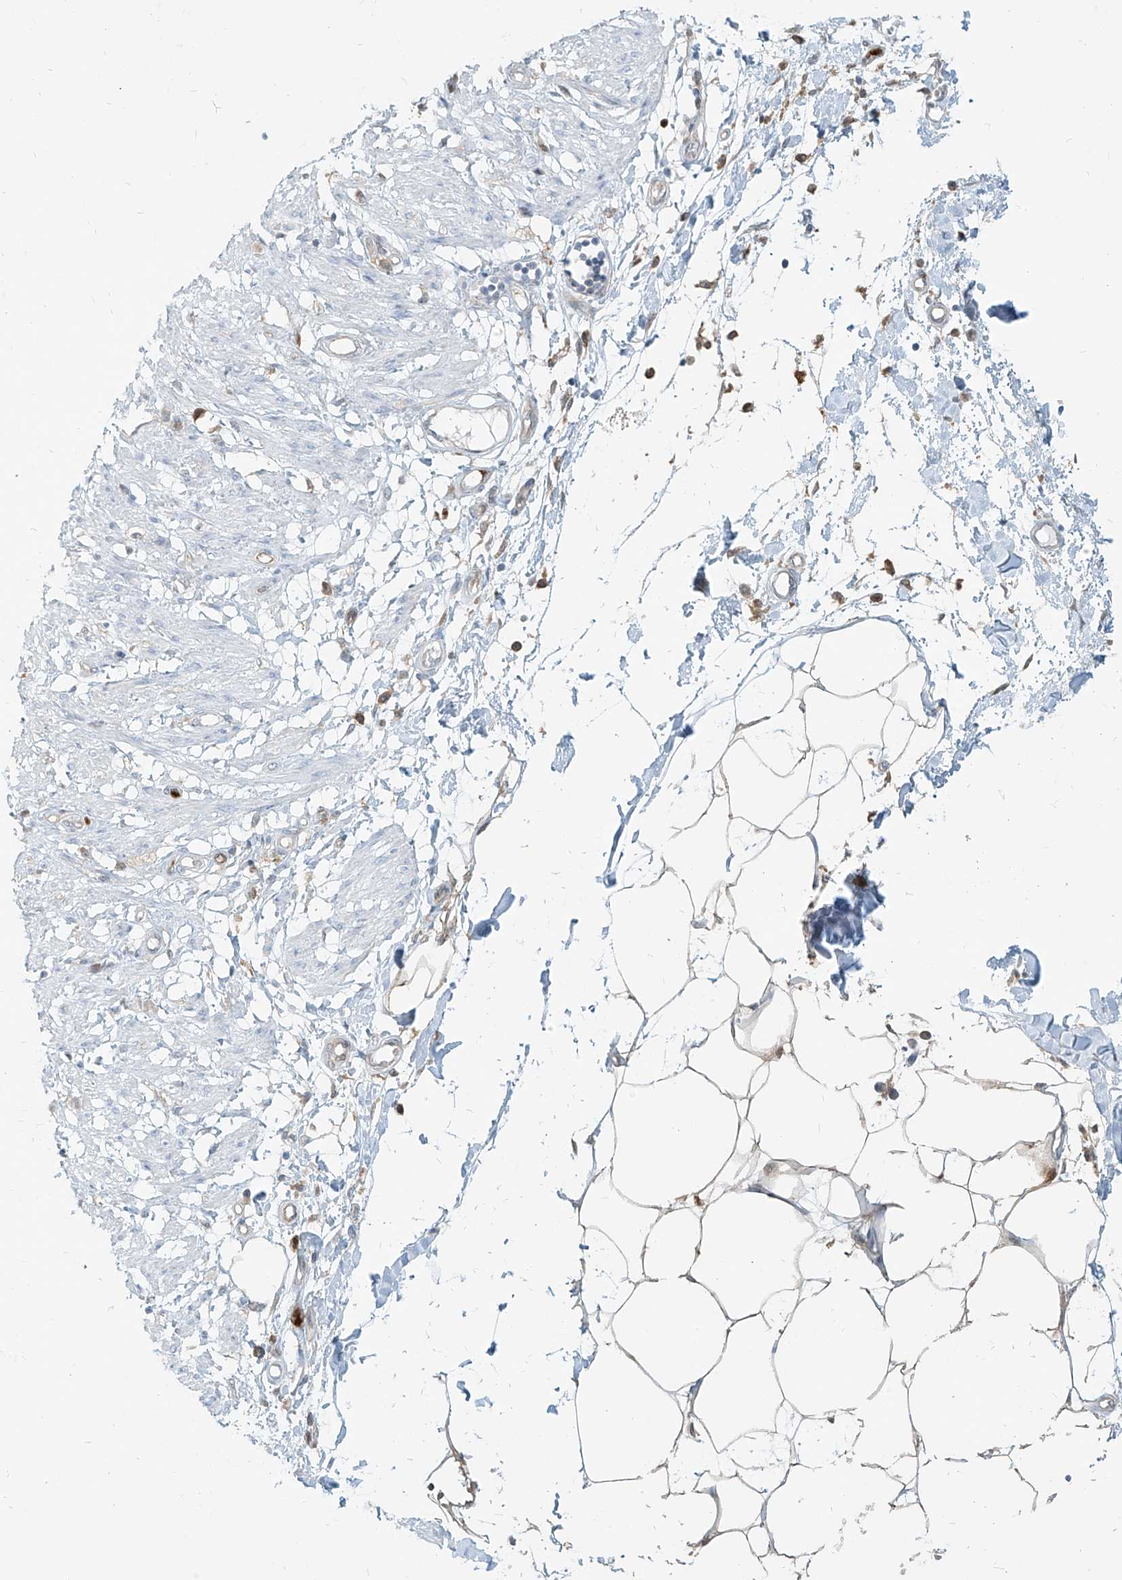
{"staining": {"intensity": "negative", "quantity": "none", "location": "none"}, "tissue": "smooth muscle", "cell_type": "Smooth muscle cells", "image_type": "normal", "snomed": [{"axis": "morphology", "description": "Normal tissue, NOS"}, {"axis": "morphology", "description": "Adenocarcinoma, NOS"}, {"axis": "topography", "description": "Smooth muscle"}, {"axis": "topography", "description": "Colon"}], "caption": "Immunohistochemistry micrograph of unremarkable smooth muscle: smooth muscle stained with DAB (3,3'-diaminobenzidine) reveals no significant protein expression in smooth muscle cells. (DAB immunohistochemistry visualized using brightfield microscopy, high magnification).", "gene": "PGD", "patient": {"sex": "male", "age": 14}}